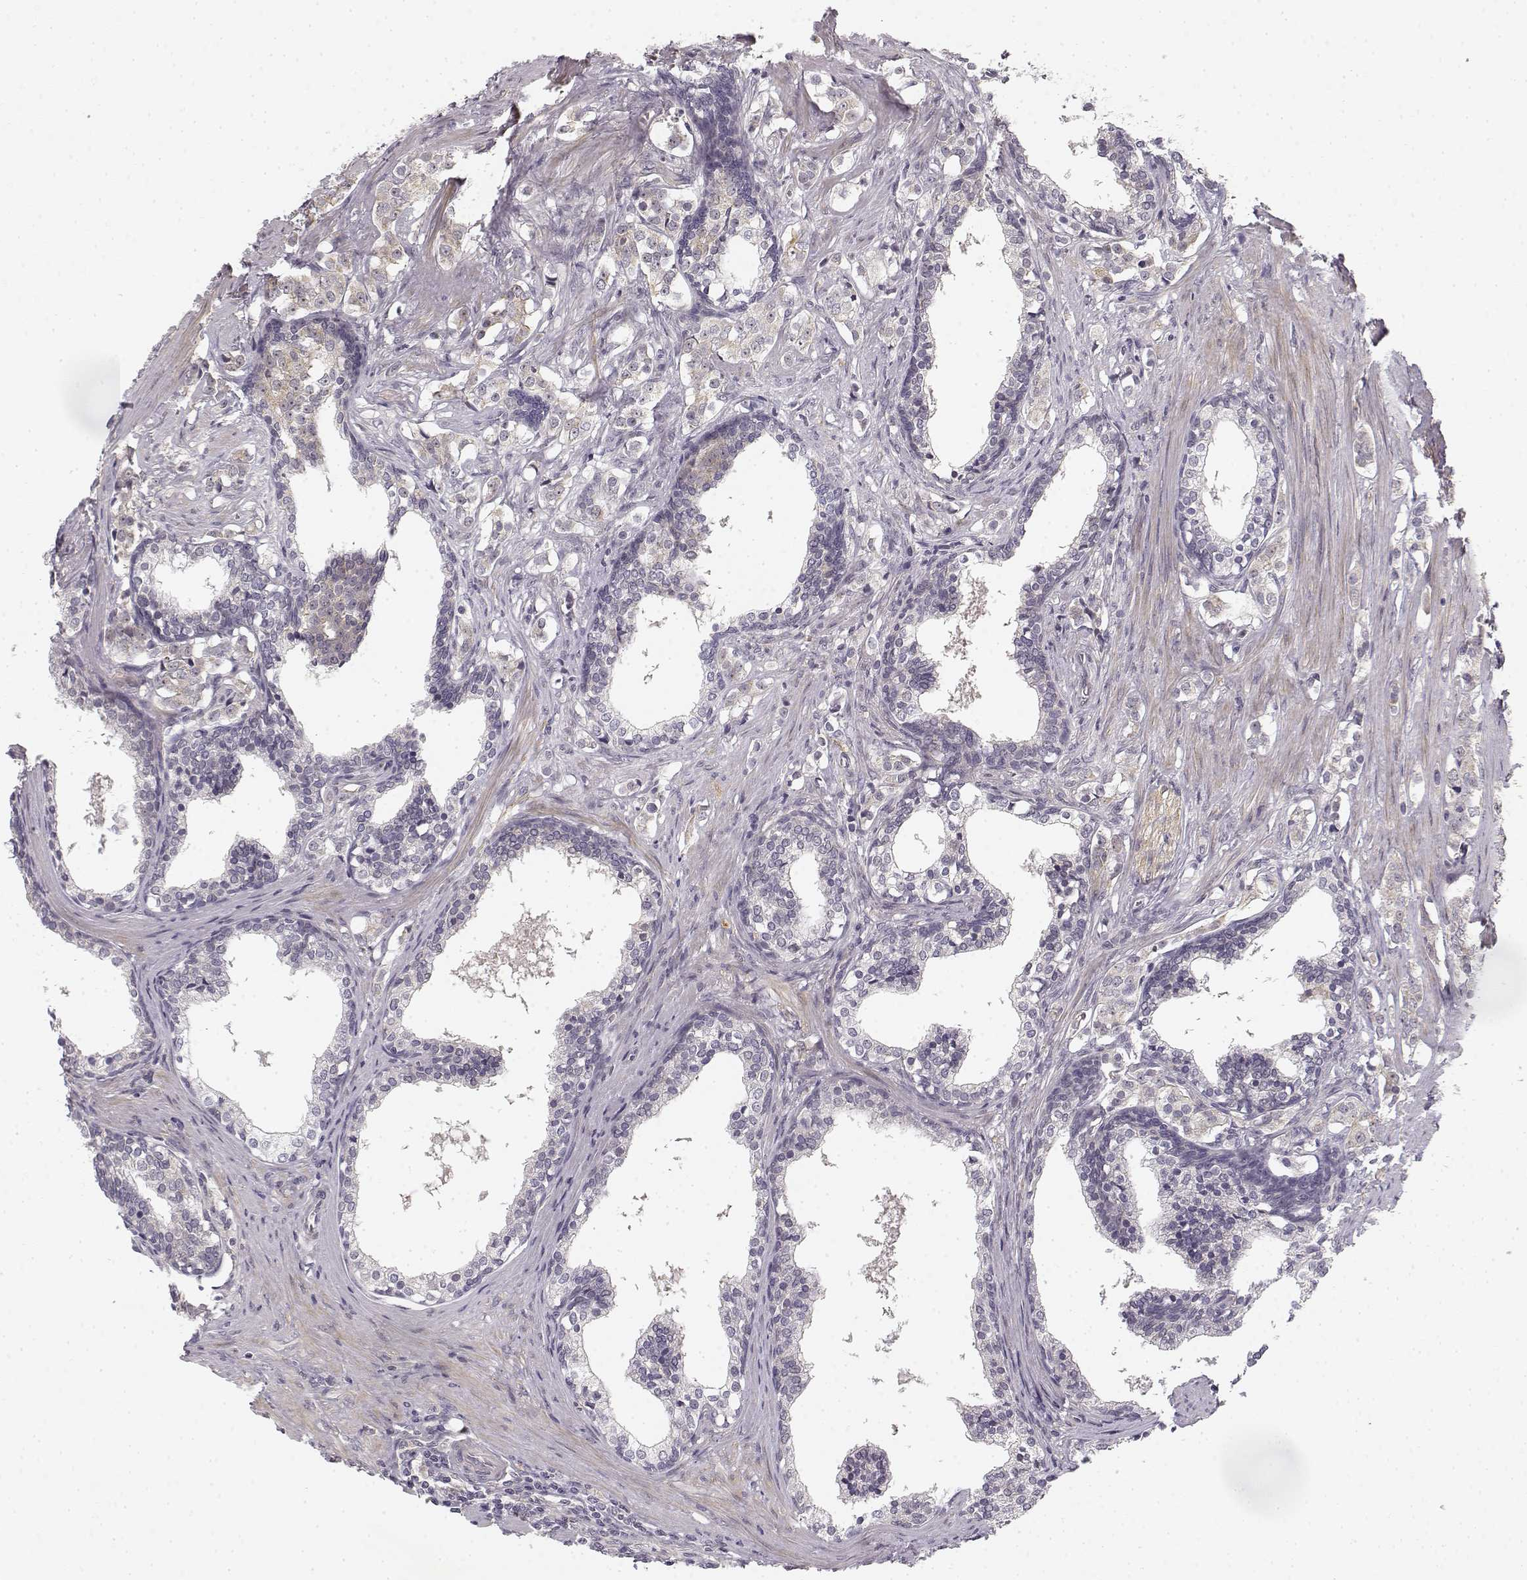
{"staining": {"intensity": "weak", "quantity": "<25%", "location": "cytoplasmic/membranous"}, "tissue": "prostate cancer", "cell_type": "Tumor cells", "image_type": "cancer", "snomed": [{"axis": "morphology", "description": "Adenocarcinoma, NOS"}, {"axis": "topography", "description": "Prostate and seminal vesicle, NOS"}], "caption": "Tumor cells are negative for protein expression in human prostate adenocarcinoma. (DAB IHC with hematoxylin counter stain).", "gene": "MED12L", "patient": {"sex": "male", "age": 63}}